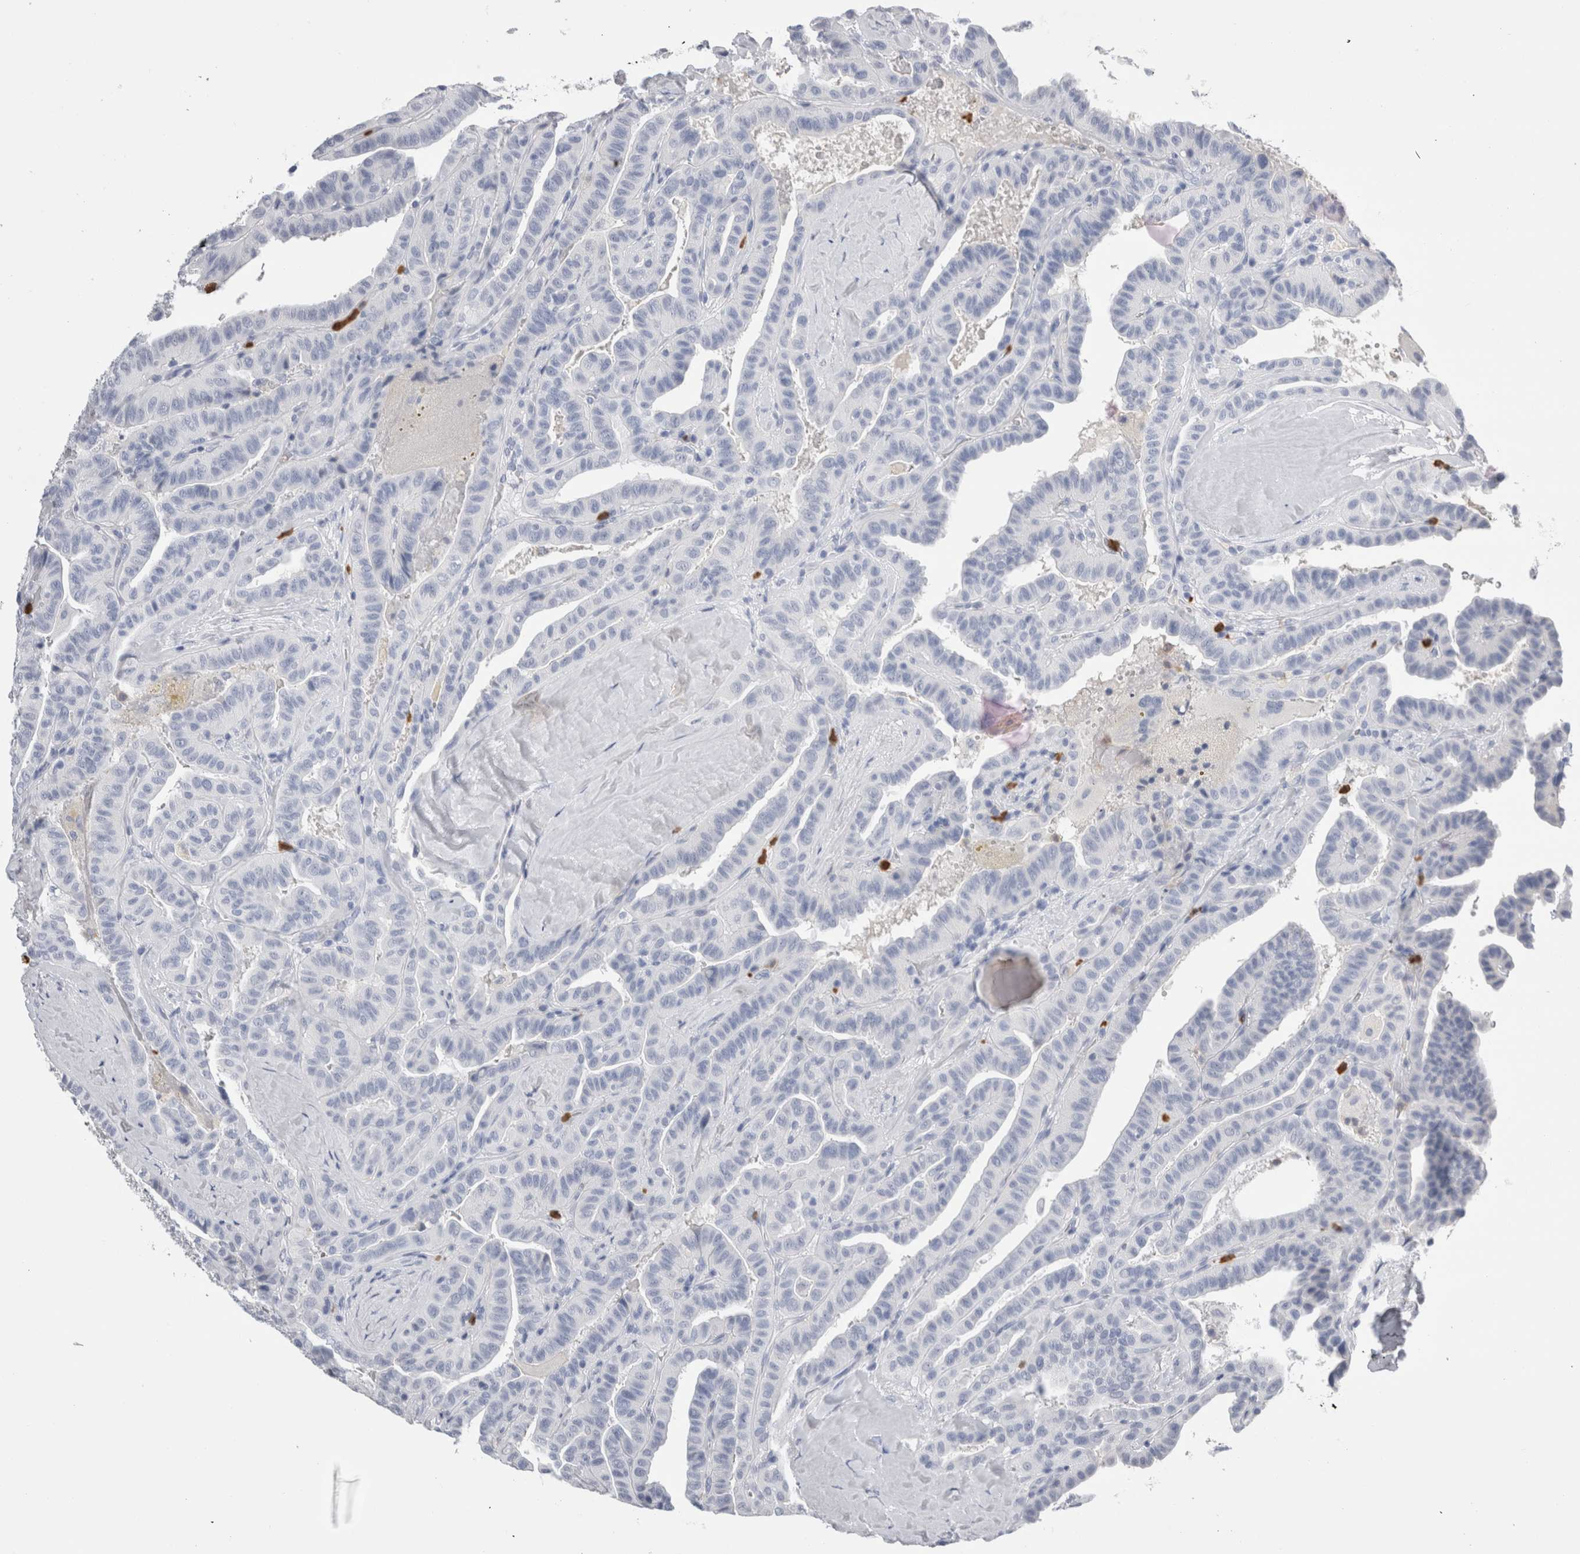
{"staining": {"intensity": "negative", "quantity": "none", "location": "none"}, "tissue": "thyroid cancer", "cell_type": "Tumor cells", "image_type": "cancer", "snomed": [{"axis": "morphology", "description": "Papillary adenocarcinoma, NOS"}, {"axis": "topography", "description": "Thyroid gland"}], "caption": "IHC image of thyroid papillary adenocarcinoma stained for a protein (brown), which exhibits no expression in tumor cells. The staining was performed using DAB (3,3'-diaminobenzidine) to visualize the protein expression in brown, while the nuclei were stained in blue with hematoxylin (Magnification: 20x).", "gene": "S100A12", "patient": {"sex": "male", "age": 77}}